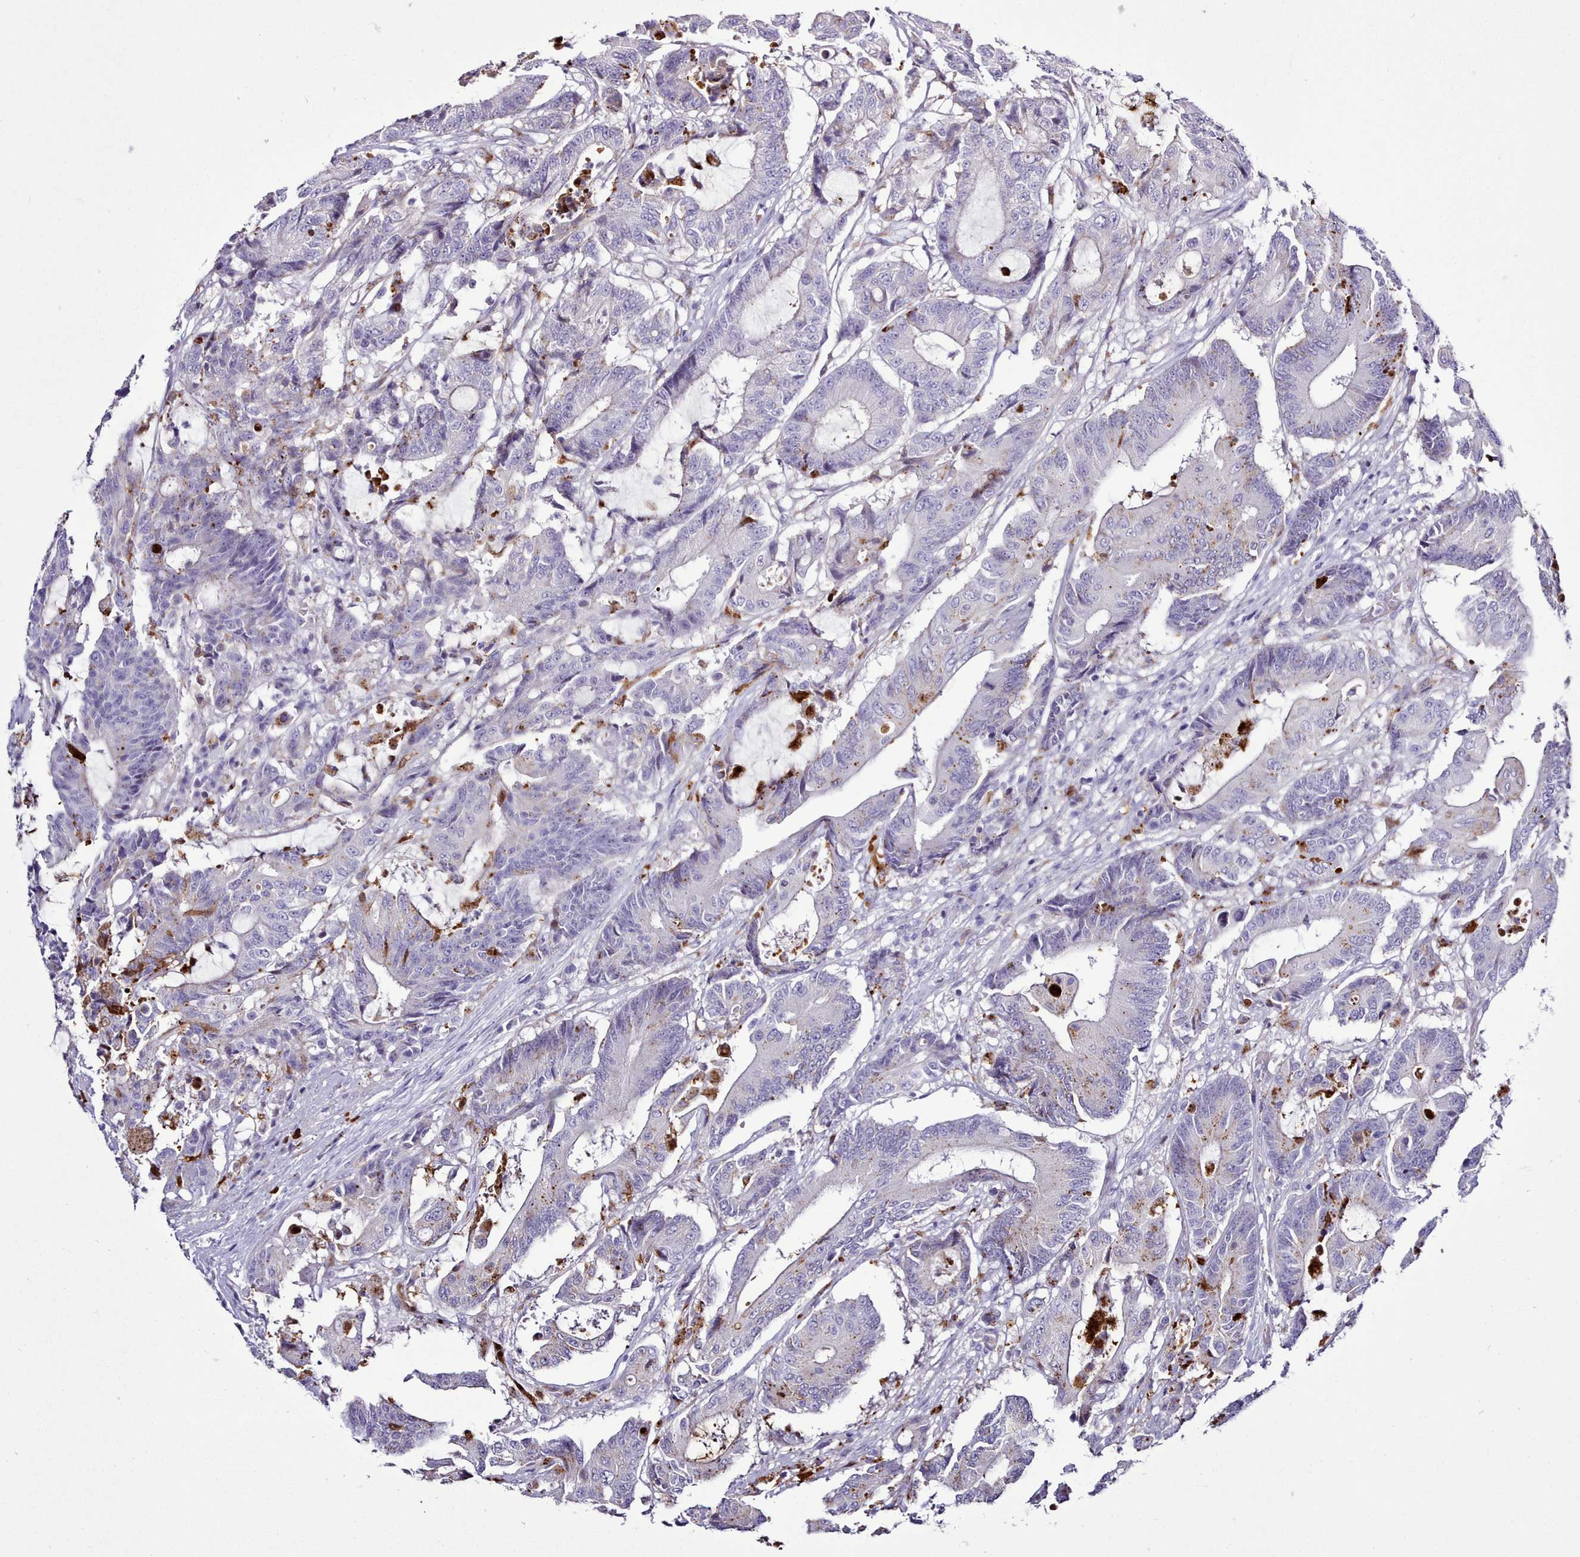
{"staining": {"intensity": "moderate", "quantity": "<25%", "location": "cytoplasmic/membranous"}, "tissue": "colorectal cancer", "cell_type": "Tumor cells", "image_type": "cancer", "snomed": [{"axis": "morphology", "description": "Adenocarcinoma, NOS"}, {"axis": "topography", "description": "Colon"}], "caption": "An image showing moderate cytoplasmic/membranous positivity in about <25% of tumor cells in adenocarcinoma (colorectal), as visualized by brown immunohistochemical staining.", "gene": "SRD5A1", "patient": {"sex": "female", "age": 84}}